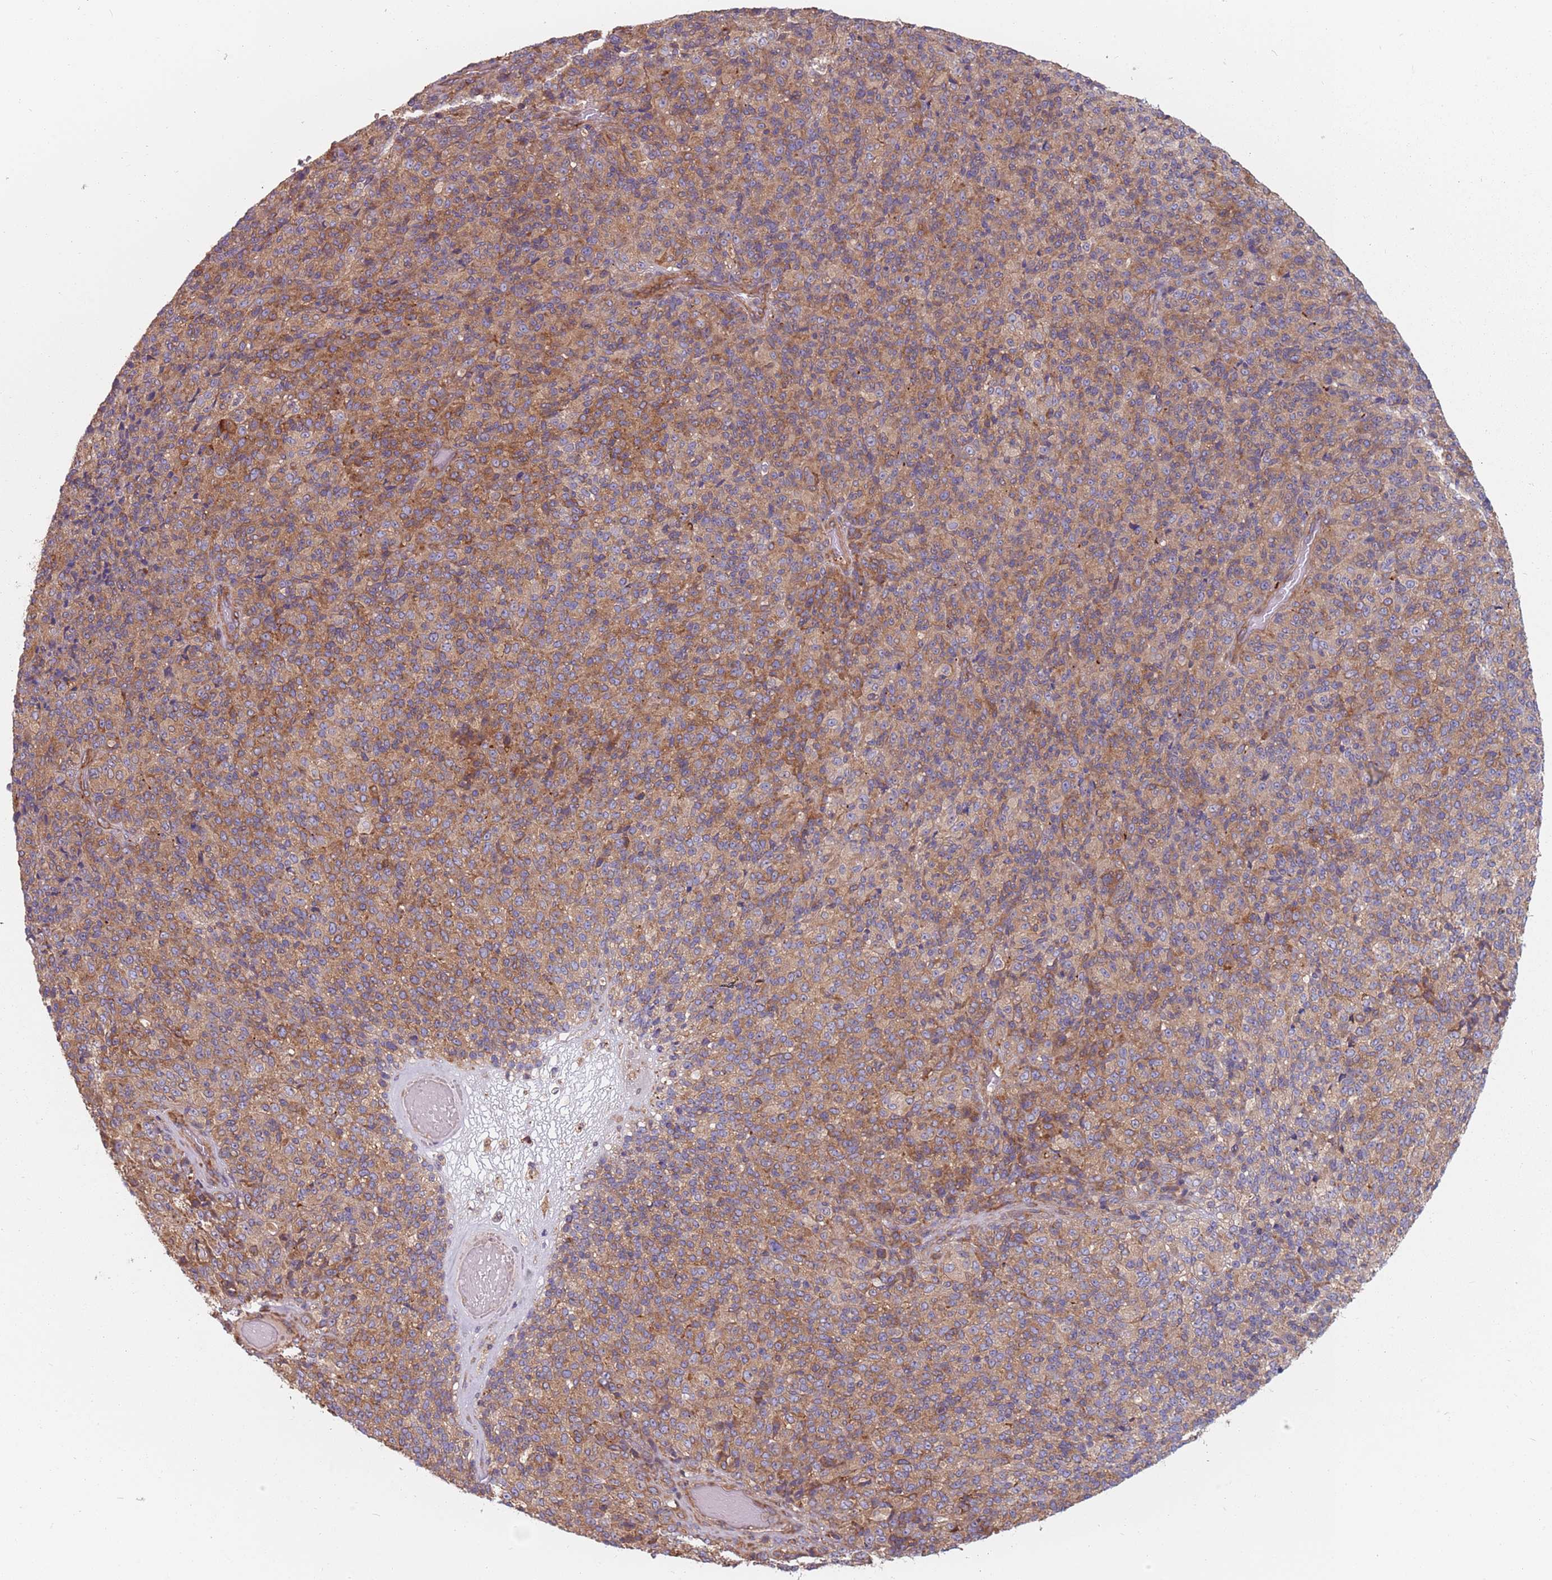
{"staining": {"intensity": "moderate", "quantity": "25%-75%", "location": "cytoplasmic/membranous"}, "tissue": "melanoma", "cell_type": "Tumor cells", "image_type": "cancer", "snomed": [{"axis": "morphology", "description": "Malignant melanoma, Metastatic site"}, {"axis": "topography", "description": "Brain"}], "caption": "This micrograph shows melanoma stained with immunohistochemistry to label a protein in brown. The cytoplasmic/membranous of tumor cells show moderate positivity for the protein. Nuclei are counter-stained blue.", "gene": "SPDL1", "patient": {"sex": "female", "age": 56}}